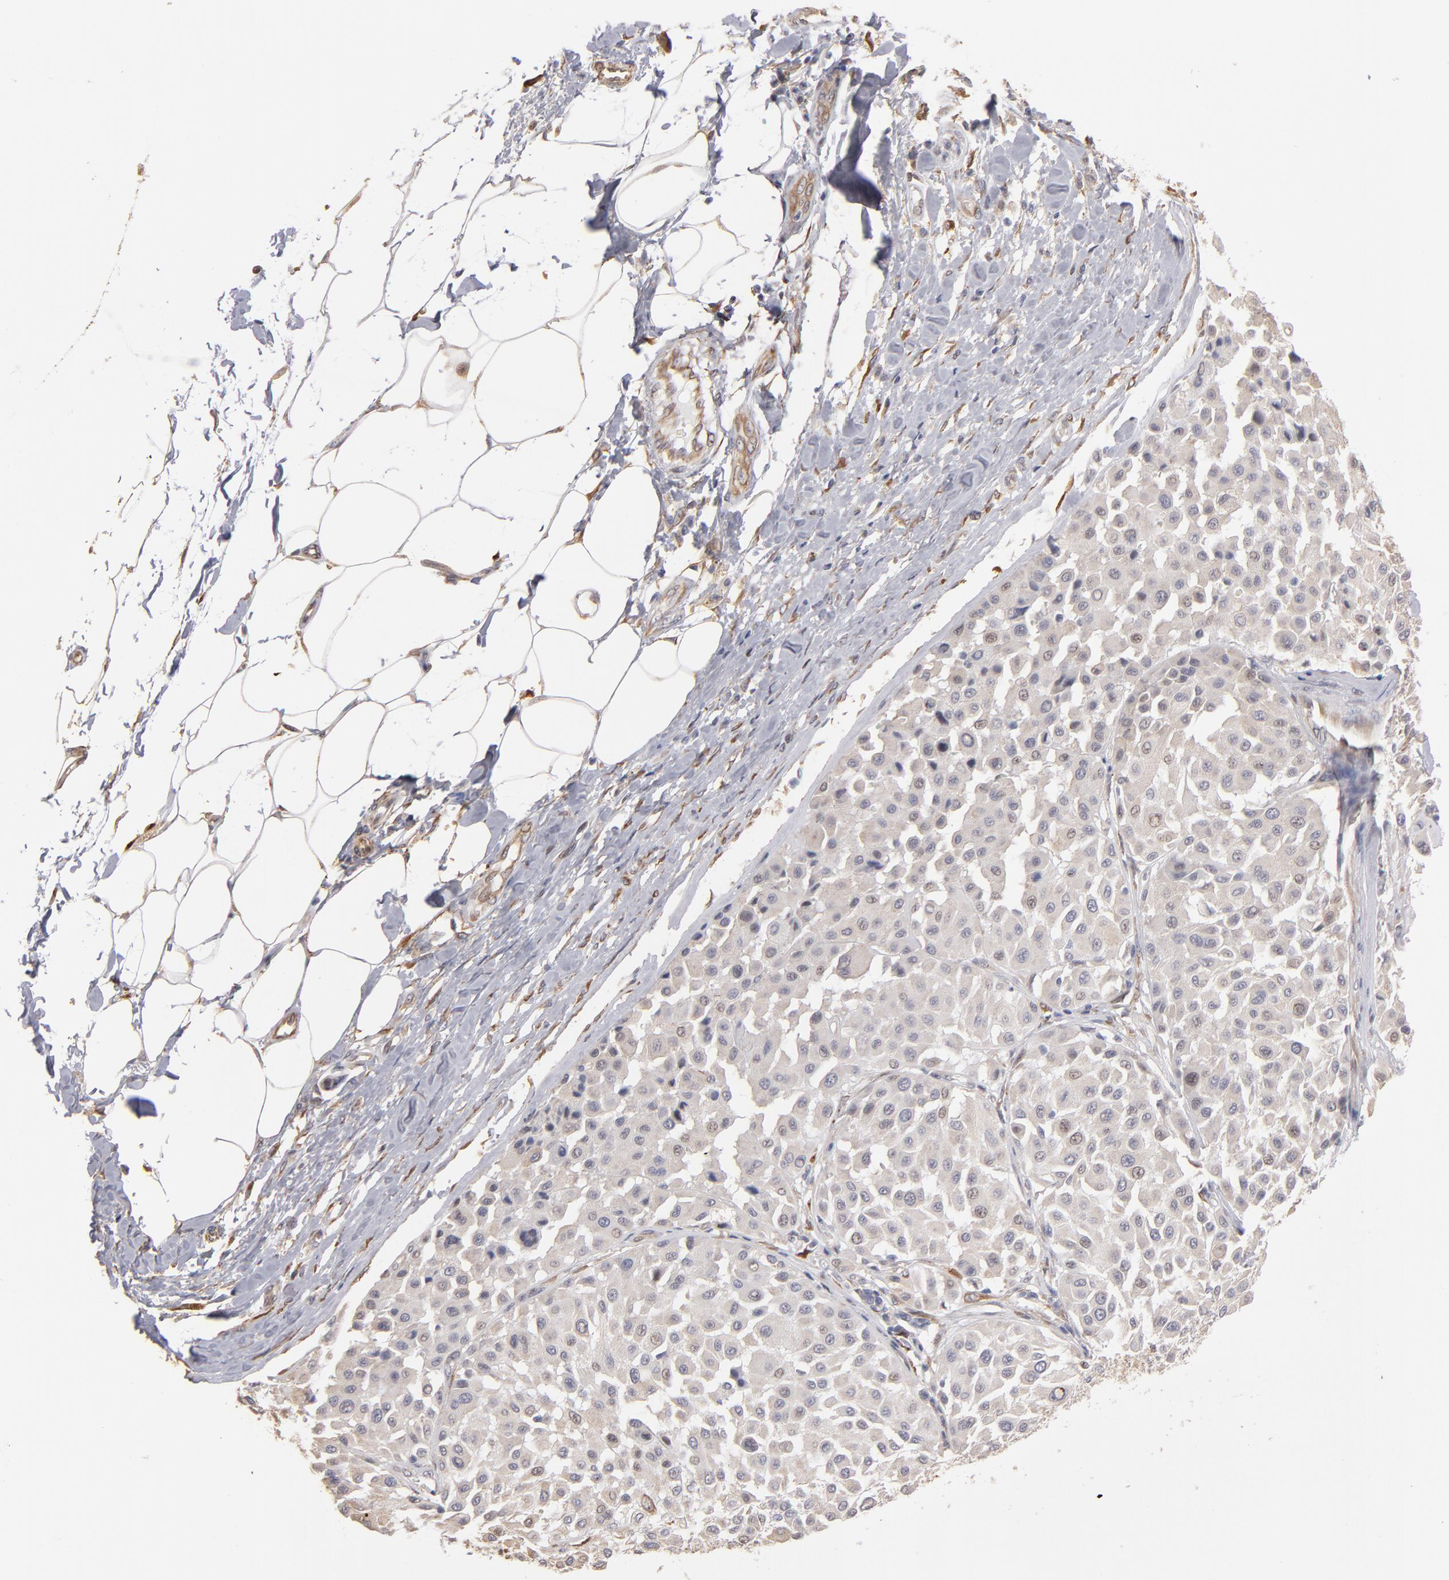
{"staining": {"intensity": "weak", "quantity": ">75%", "location": "cytoplasmic/membranous"}, "tissue": "melanoma", "cell_type": "Tumor cells", "image_type": "cancer", "snomed": [{"axis": "morphology", "description": "Malignant melanoma, Metastatic site"}, {"axis": "topography", "description": "Soft tissue"}], "caption": "The photomicrograph reveals immunohistochemical staining of melanoma. There is weak cytoplasmic/membranous expression is appreciated in about >75% of tumor cells.", "gene": "PGRMC1", "patient": {"sex": "male", "age": 41}}